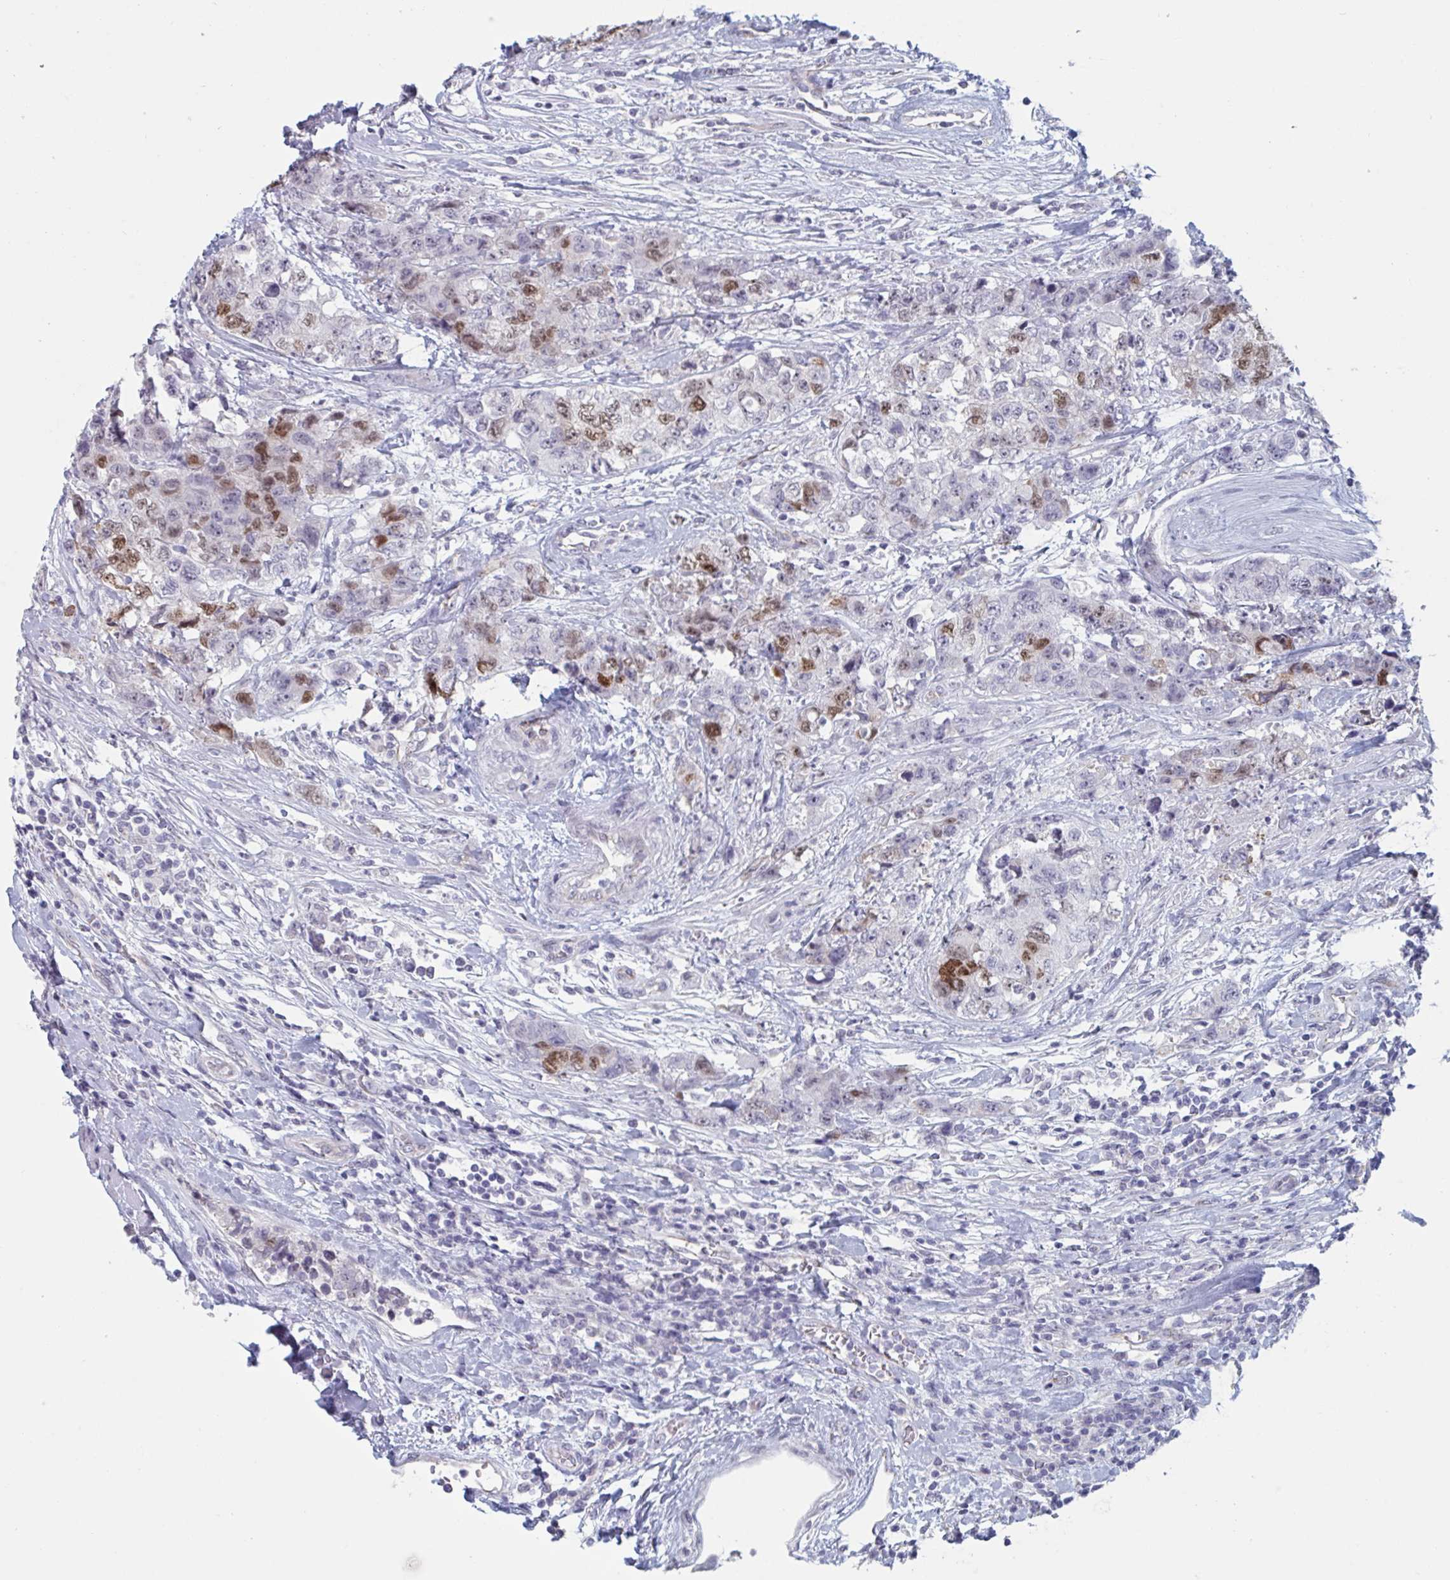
{"staining": {"intensity": "moderate", "quantity": ">75%", "location": "nuclear"}, "tissue": "urothelial cancer", "cell_type": "Tumor cells", "image_type": "cancer", "snomed": [{"axis": "morphology", "description": "Urothelial carcinoma, High grade"}, {"axis": "topography", "description": "Urinary bladder"}], "caption": "Urothelial cancer stained with immunohistochemistry (IHC) displays moderate nuclear positivity in about >75% of tumor cells.", "gene": "FOXA1", "patient": {"sex": "female", "age": 78}}